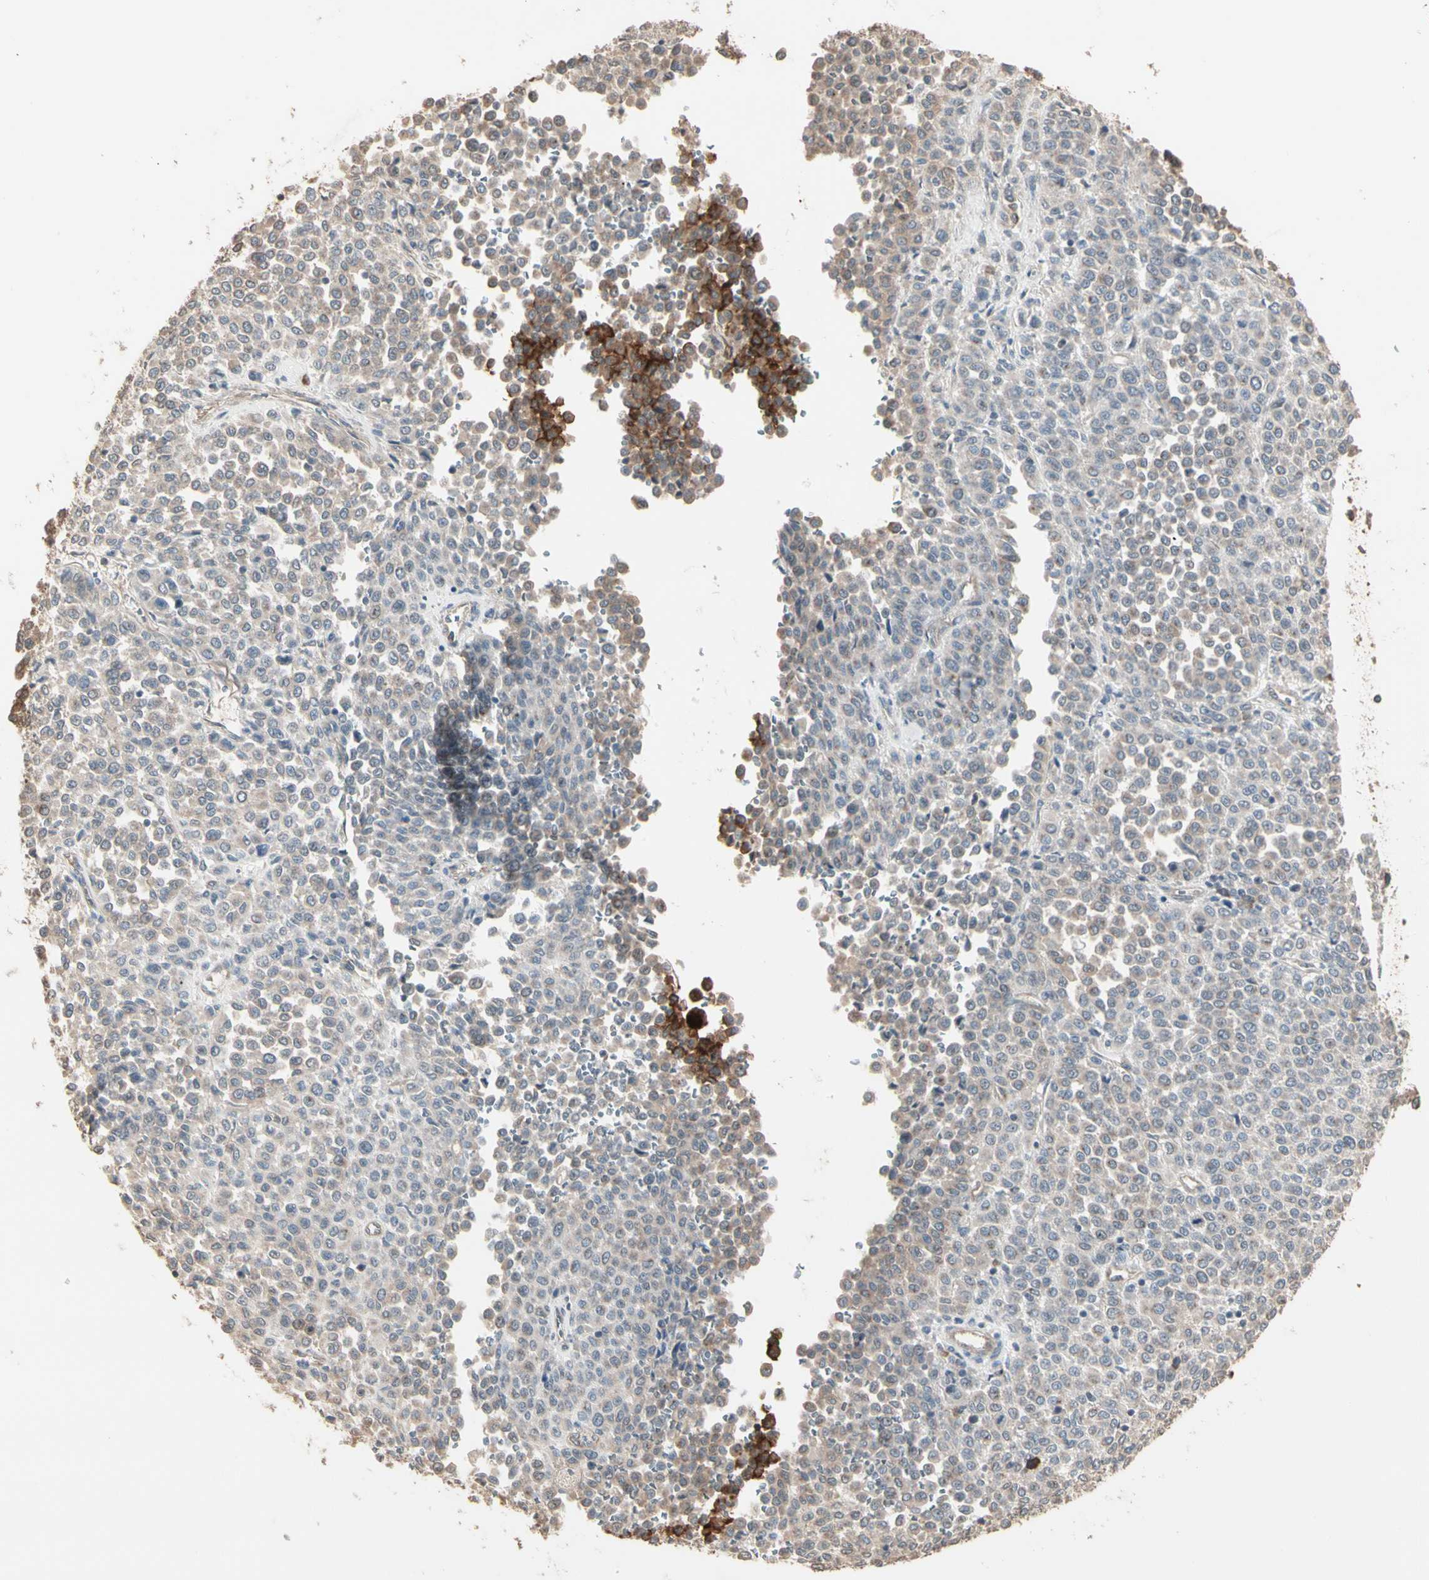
{"staining": {"intensity": "weak", "quantity": "<25%", "location": "cytoplasmic/membranous"}, "tissue": "melanoma", "cell_type": "Tumor cells", "image_type": "cancer", "snomed": [{"axis": "morphology", "description": "Malignant melanoma, Metastatic site"}, {"axis": "topography", "description": "Pancreas"}], "caption": "High magnification brightfield microscopy of malignant melanoma (metastatic site) stained with DAB (3,3'-diaminobenzidine) (brown) and counterstained with hematoxylin (blue): tumor cells show no significant expression.", "gene": "GALNT3", "patient": {"sex": "female", "age": 30}}